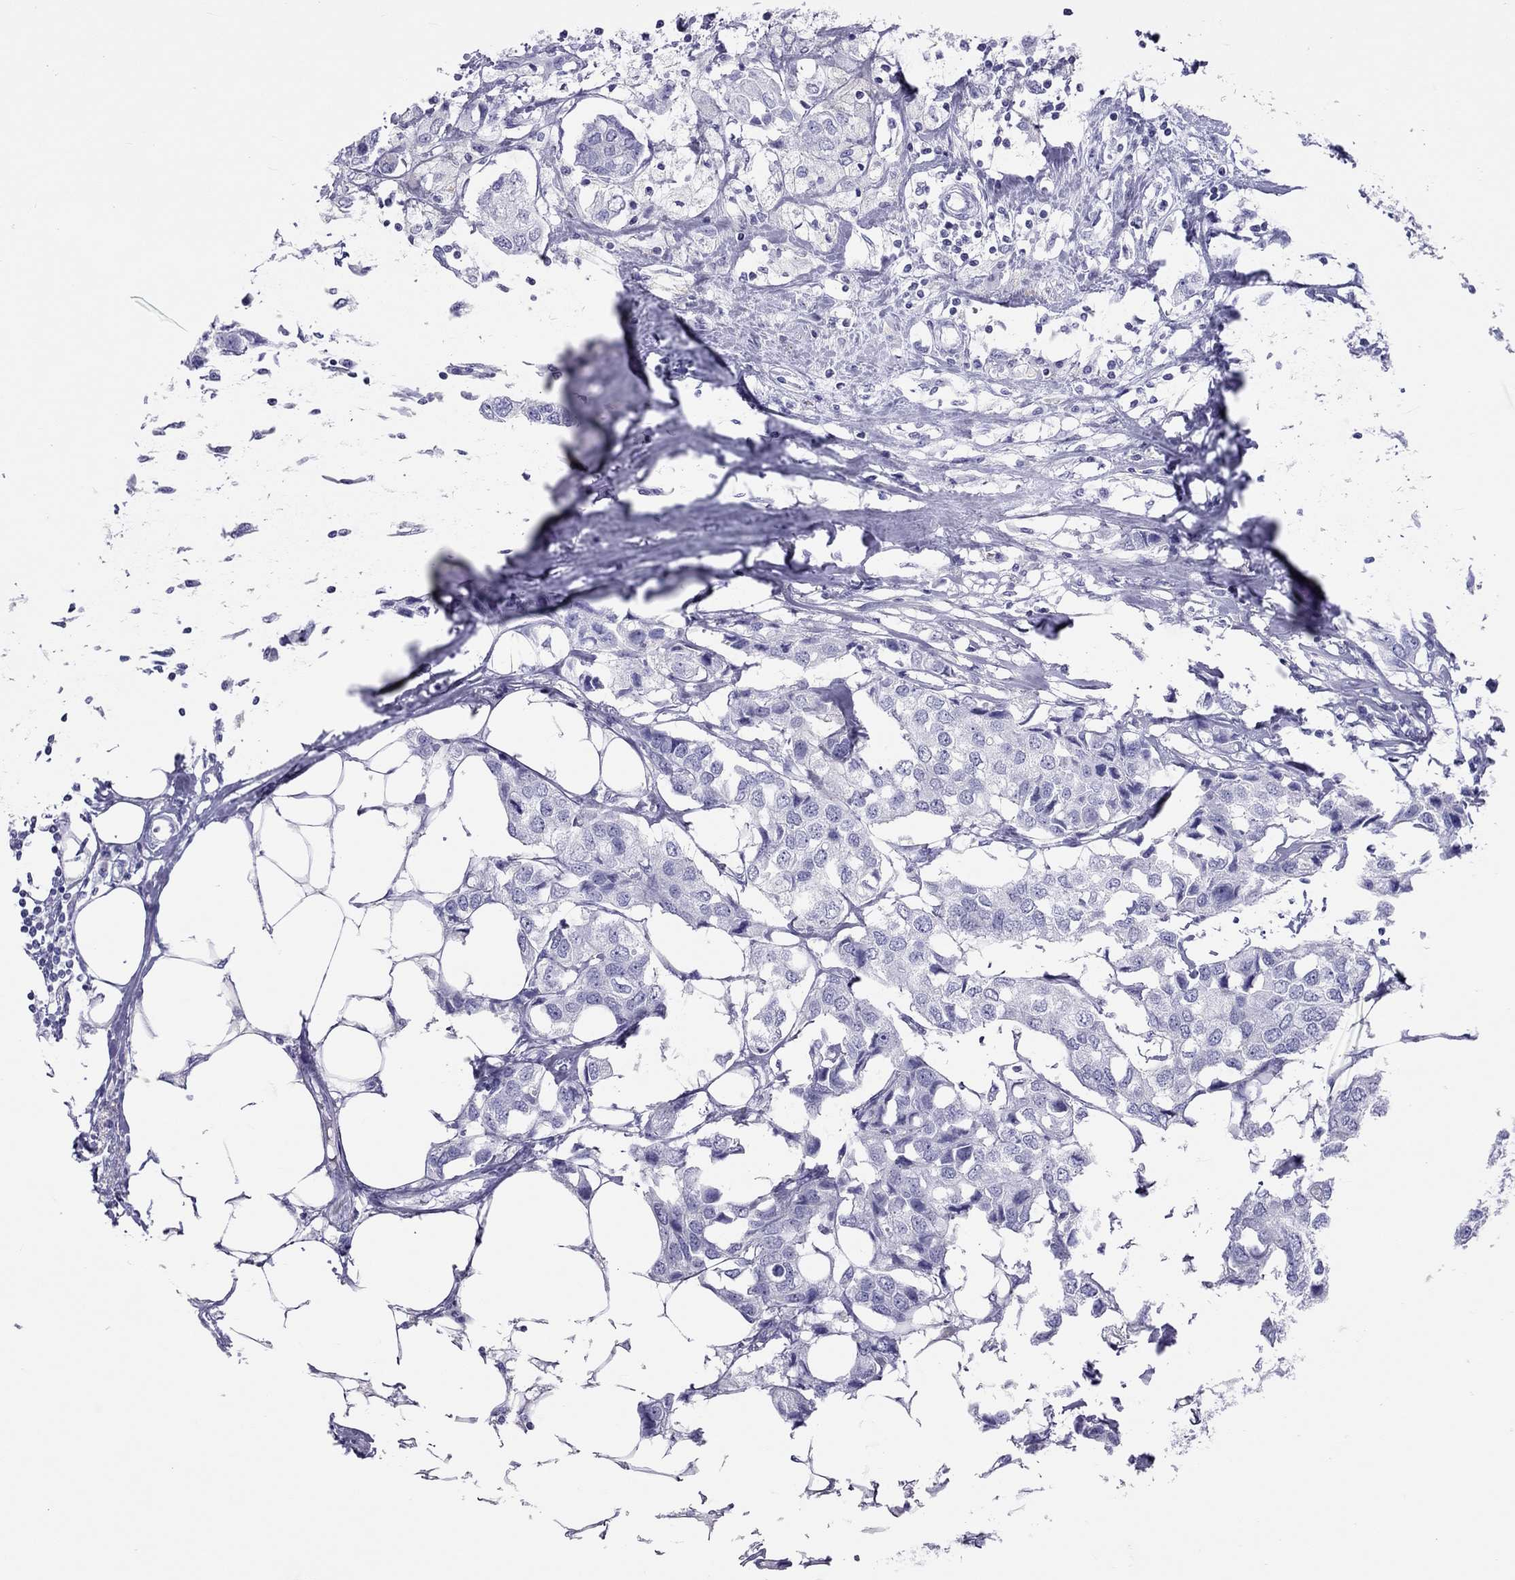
{"staining": {"intensity": "negative", "quantity": "none", "location": "none"}, "tissue": "breast cancer", "cell_type": "Tumor cells", "image_type": "cancer", "snomed": [{"axis": "morphology", "description": "Duct carcinoma"}, {"axis": "topography", "description": "Breast"}], "caption": "This is an immunohistochemistry photomicrograph of breast cancer. There is no staining in tumor cells.", "gene": "STAG3", "patient": {"sex": "female", "age": 80}}